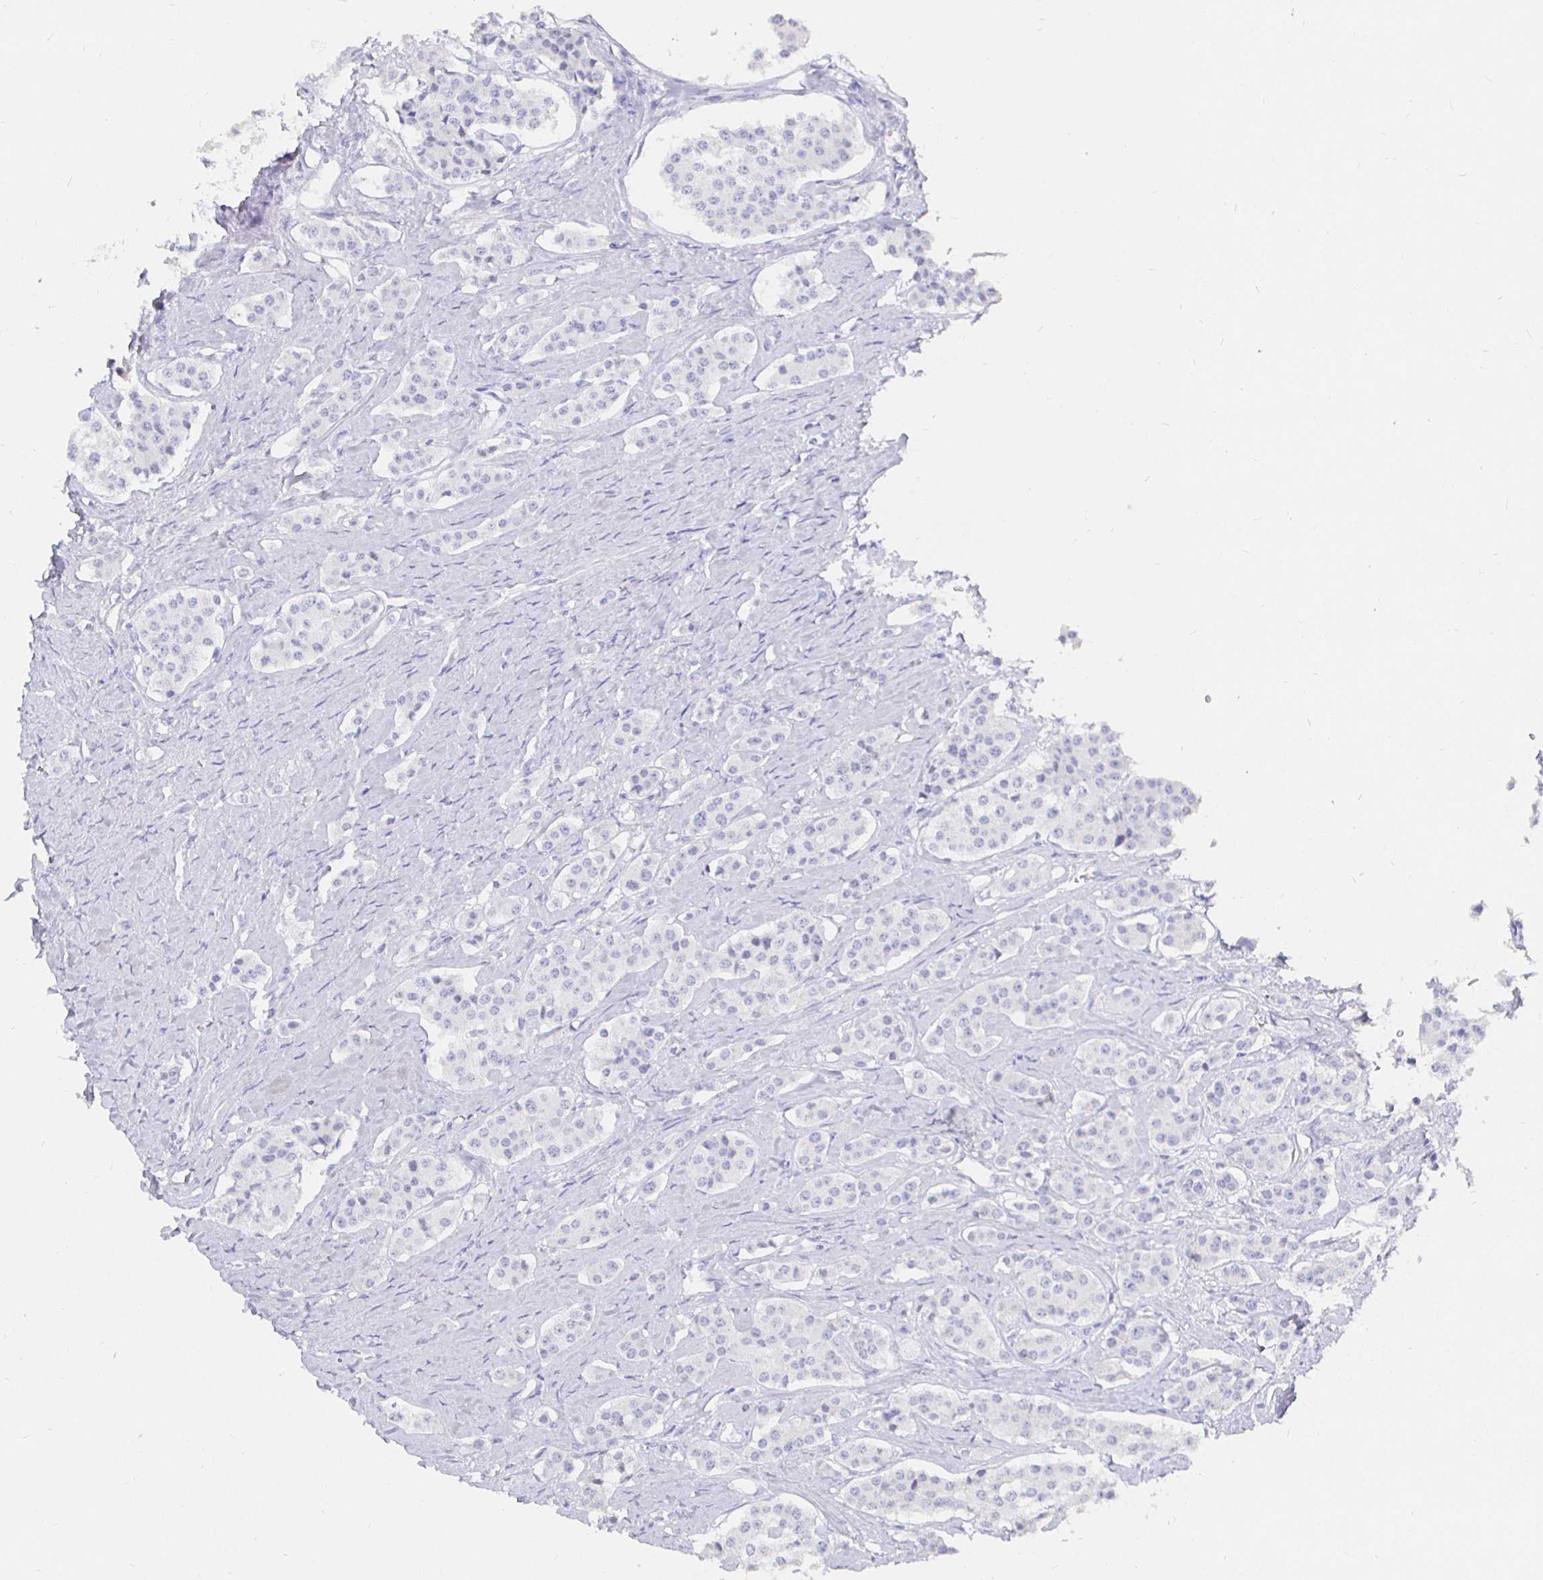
{"staining": {"intensity": "negative", "quantity": "none", "location": "none"}, "tissue": "carcinoid", "cell_type": "Tumor cells", "image_type": "cancer", "snomed": [{"axis": "morphology", "description": "Carcinoid, malignant, NOS"}, {"axis": "topography", "description": "Small intestine"}], "caption": "Immunohistochemistry (IHC) micrograph of malignant carcinoid stained for a protein (brown), which shows no staining in tumor cells.", "gene": "CR2", "patient": {"sex": "male", "age": 63}}